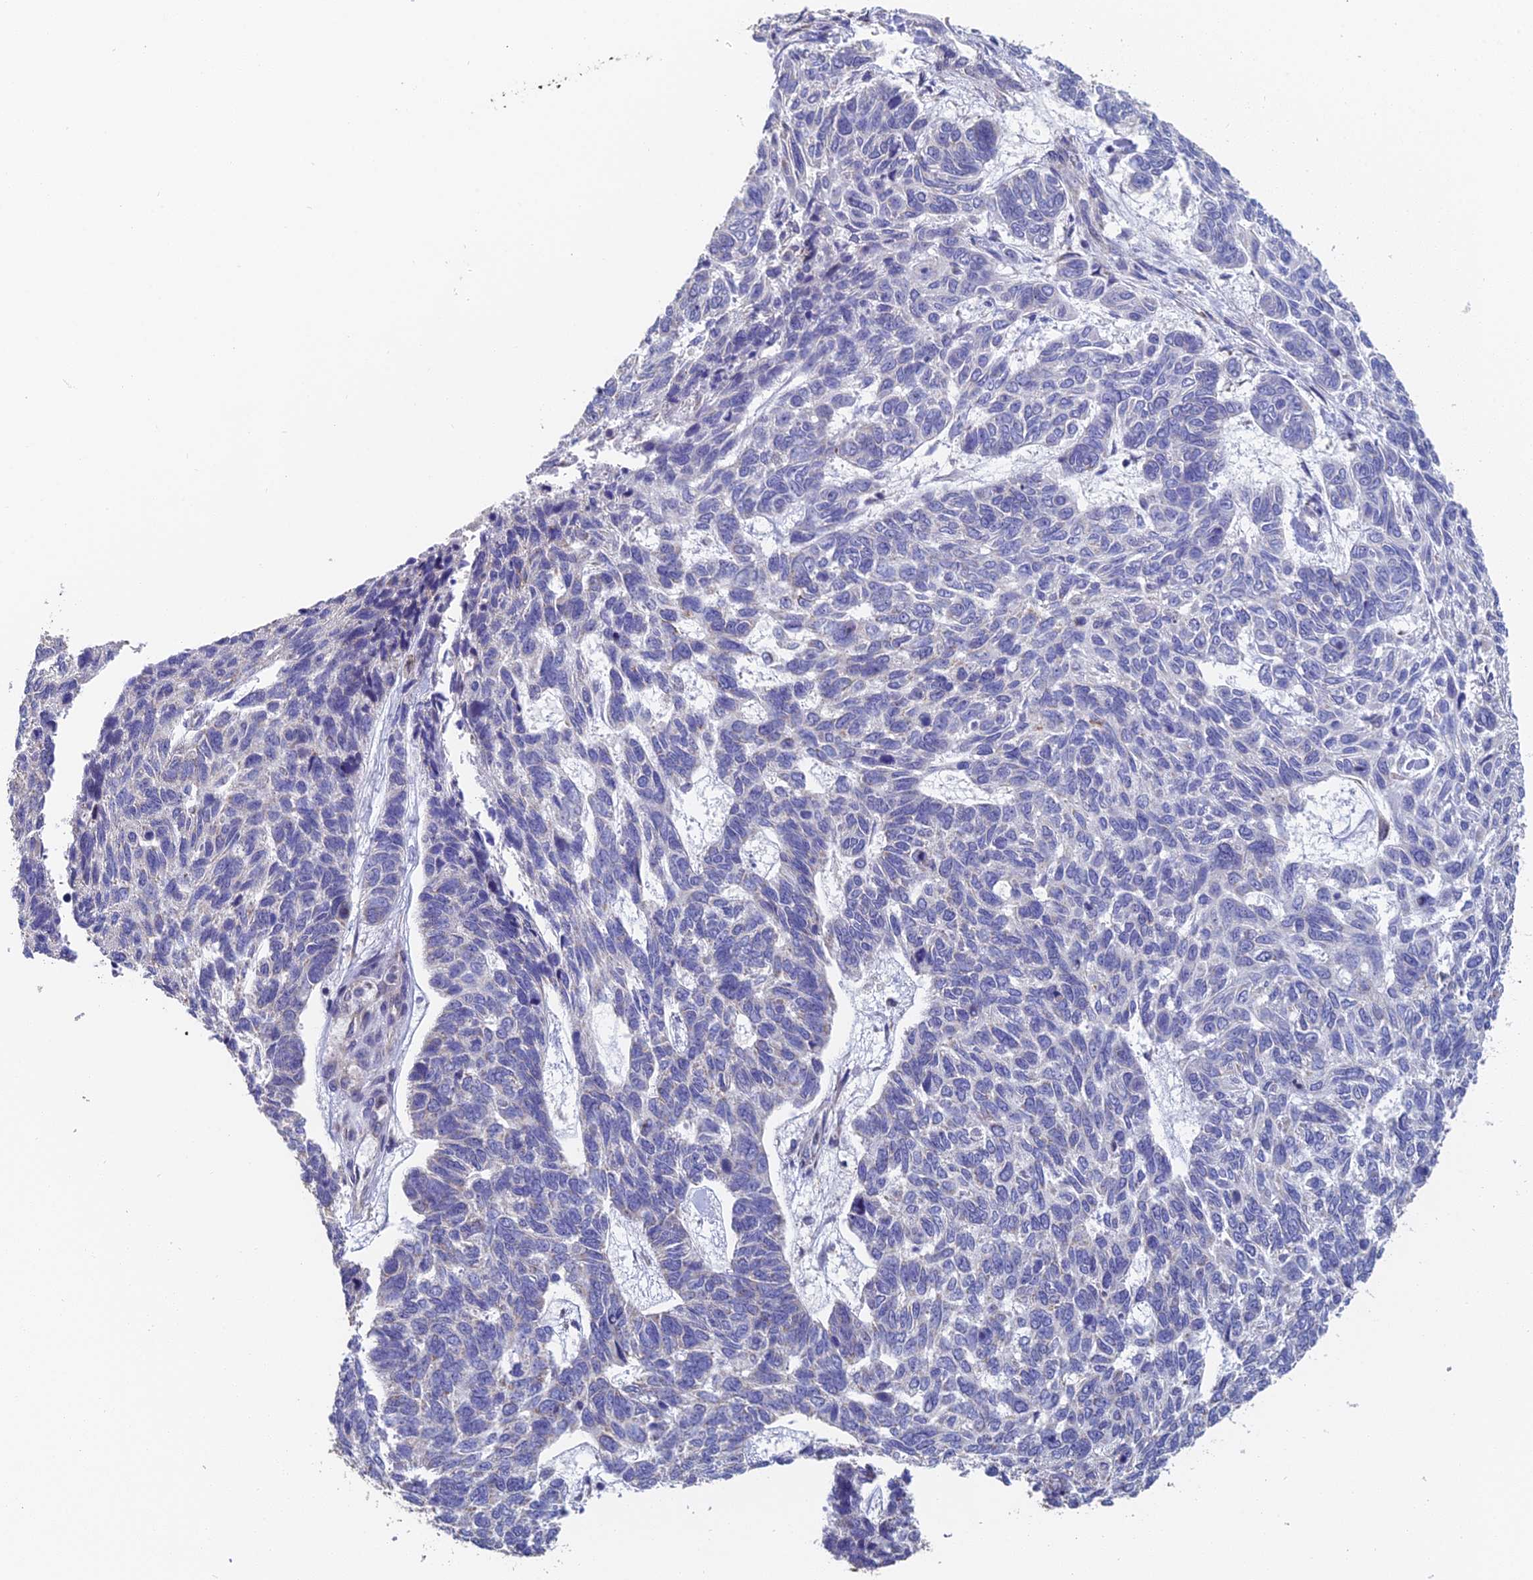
{"staining": {"intensity": "negative", "quantity": "none", "location": "none"}, "tissue": "skin cancer", "cell_type": "Tumor cells", "image_type": "cancer", "snomed": [{"axis": "morphology", "description": "Basal cell carcinoma"}, {"axis": "topography", "description": "Skin"}], "caption": "Immunohistochemical staining of basal cell carcinoma (skin) displays no significant positivity in tumor cells.", "gene": "ECSIT", "patient": {"sex": "female", "age": 65}}